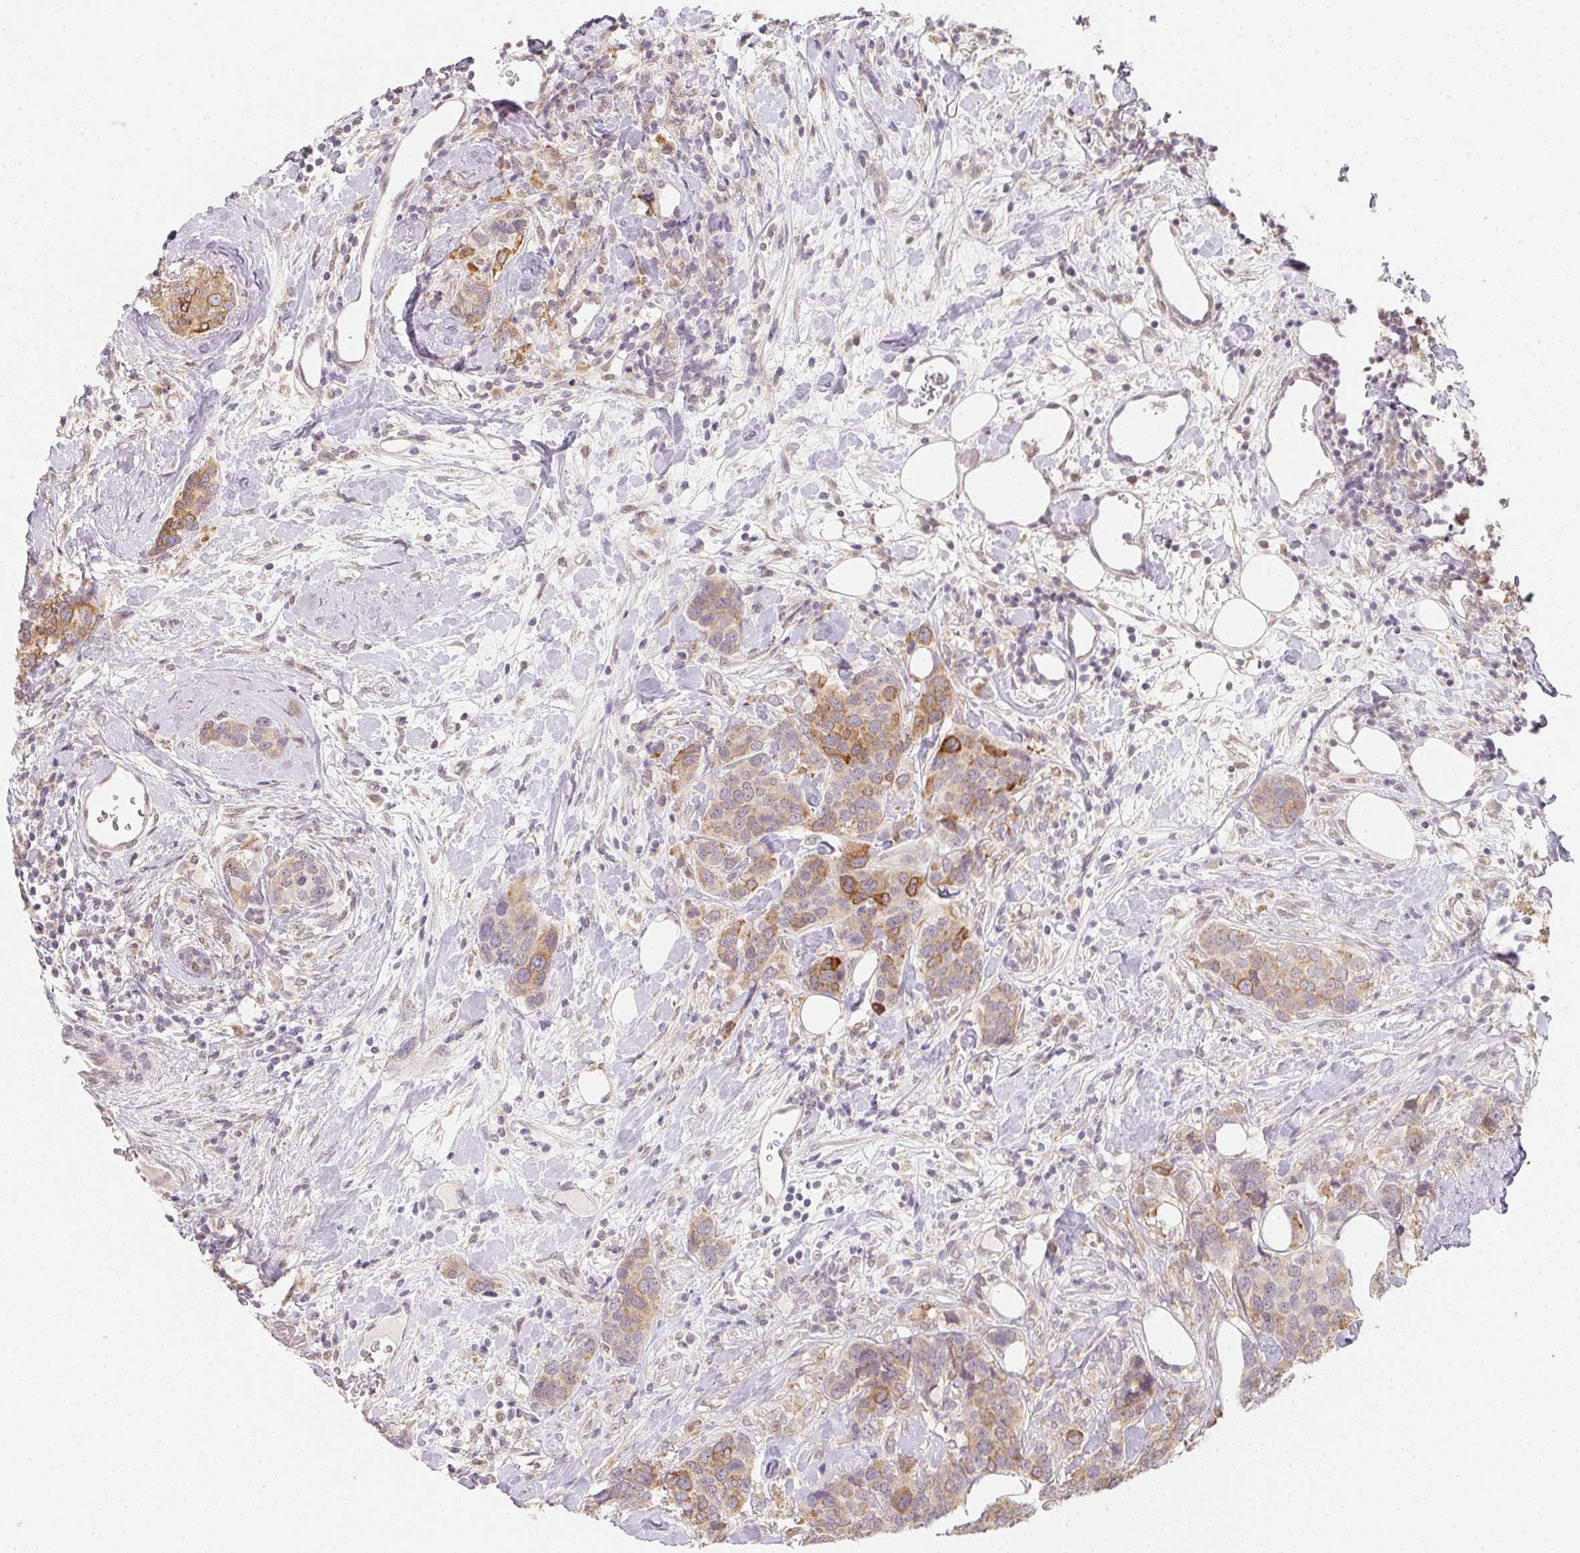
{"staining": {"intensity": "moderate", "quantity": "<25%", "location": "cytoplasmic/membranous"}, "tissue": "breast cancer", "cell_type": "Tumor cells", "image_type": "cancer", "snomed": [{"axis": "morphology", "description": "Lobular carcinoma"}, {"axis": "topography", "description": "Breast"}], "caption": "Immunohistochemical staining of lobular carcinoma (breast) displays low levels of moderate cytoplasmic/membranous protein staining in about <25% of tumor cells.", "gene": "SOAT1", "patient": {"sex": "female", "age": 59}}